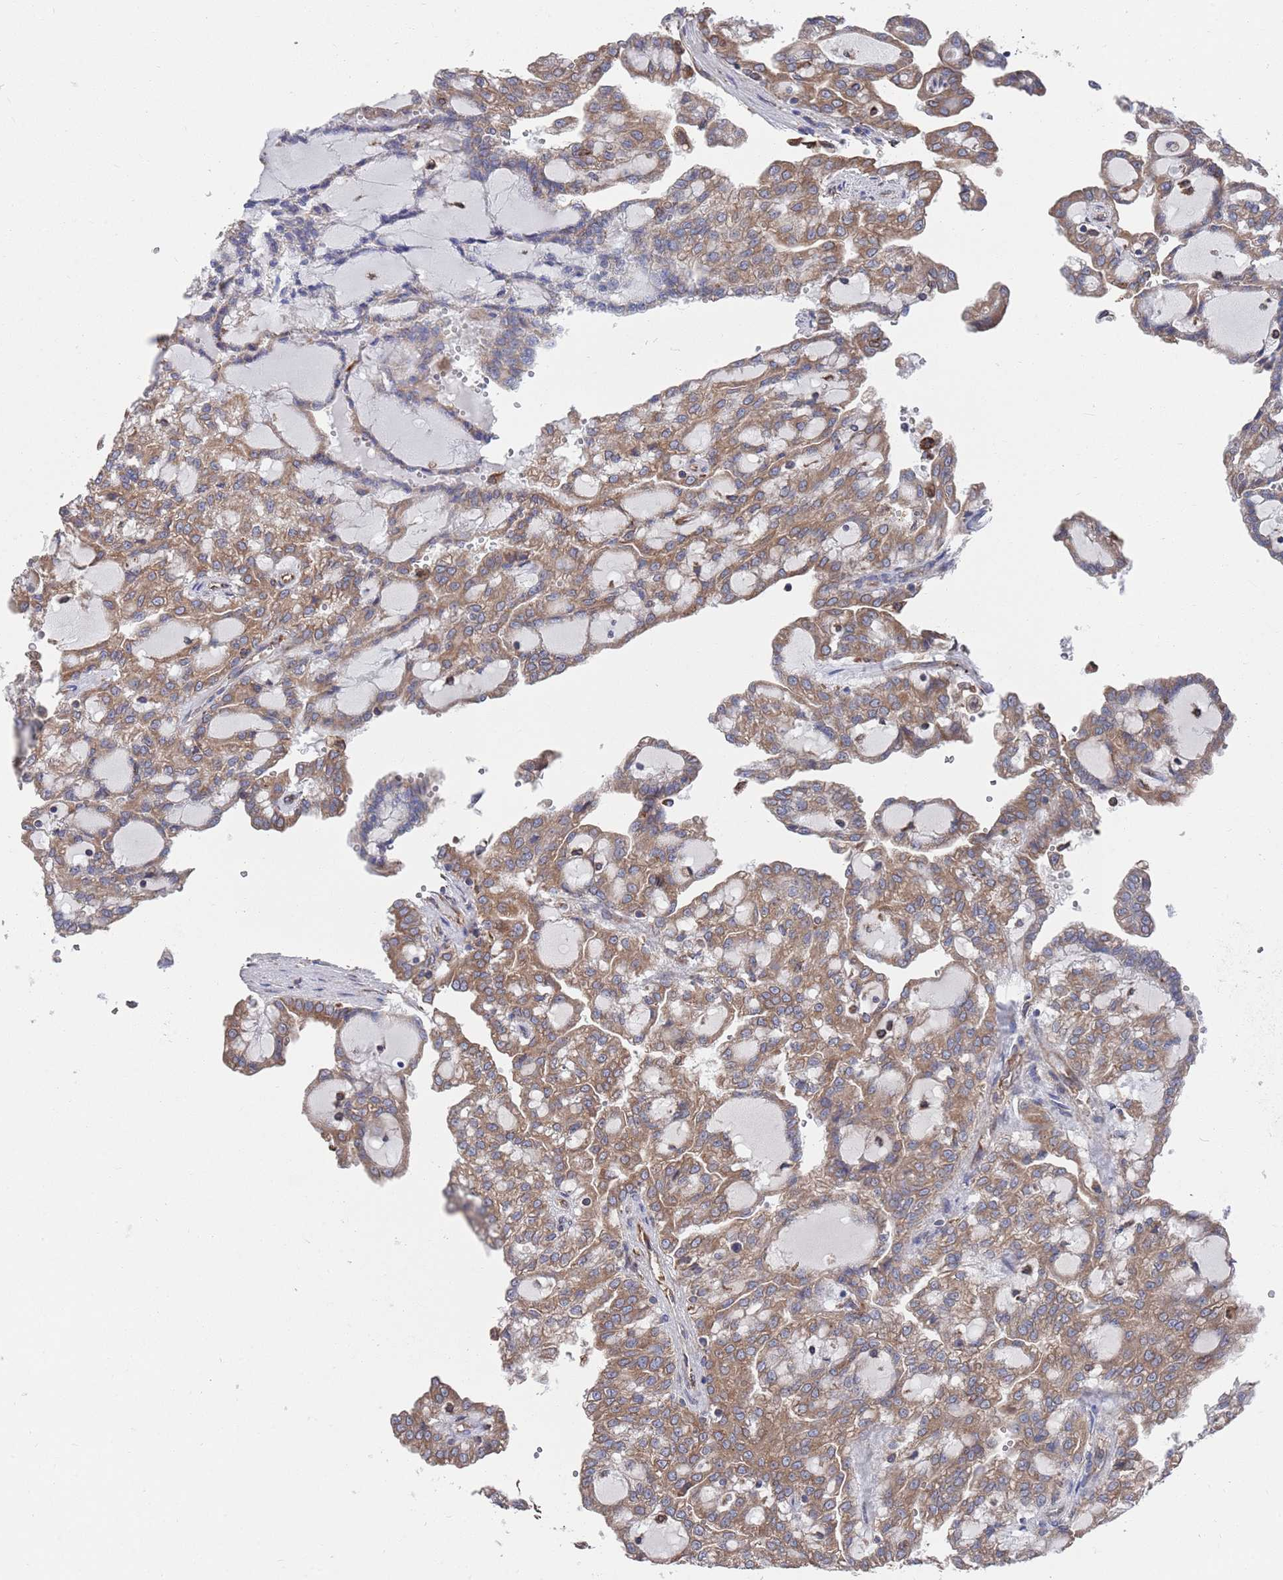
{"staining": {"intensity": "moderate", "quantity": ">75%", "location": "cytoplasmic/membranous"}, "tissue": "renal cancer", "cell_type": "Tumor cells", "image_type": "cancer", "snomed": [{"axis": "morphology", "description": "Adenocarcinoma, NOS"}, {"axis": "topography", "description": "Kidney"}], "caption": "About >75% of tumor cells in adenocarcinoma (renal) reveal moderate cytoplasmic/membranous protein staining as visualized by brown immunohistochemical staining.", "gene": "GID8", "patient": {"sex": "male", "age": 63}}